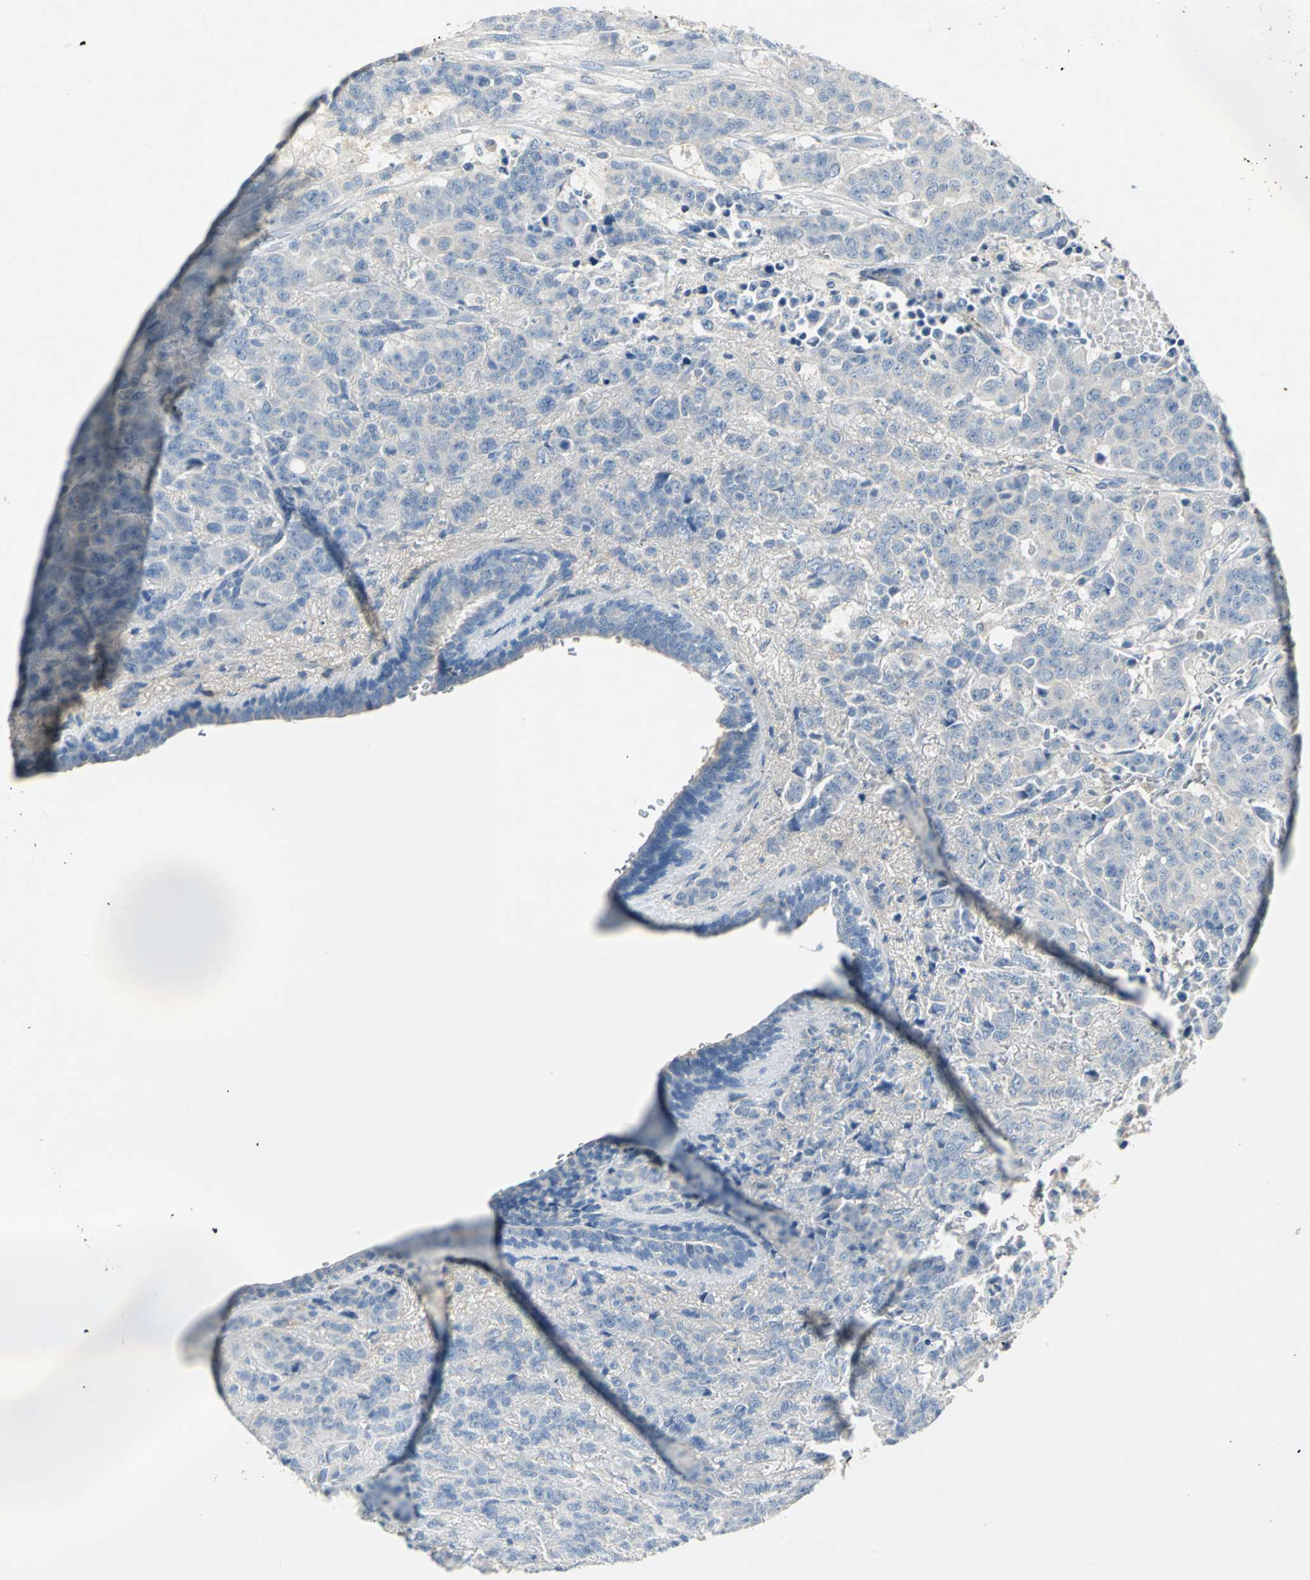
{"staining": {"intensity": "negative", "quantity": "none", "location": "none"}, "tissue": "breast cancer", "cell_type": "Tumor cells", "image_type": "cancer", "snomed": [{"axis": "morphology", "description": "Duct carcinoma"}, {"axis": "topography", "description": "Breast"}], "caption": "A high-resolution photomicrograph shows immunohistochemistry staining of invasive ductal carcinoma (breast), which shows no significant staining in tumor cells. Nuclei are stained in blue.", "gene": "EFNB3", "patient": {"sex": "female", "age": 40}}